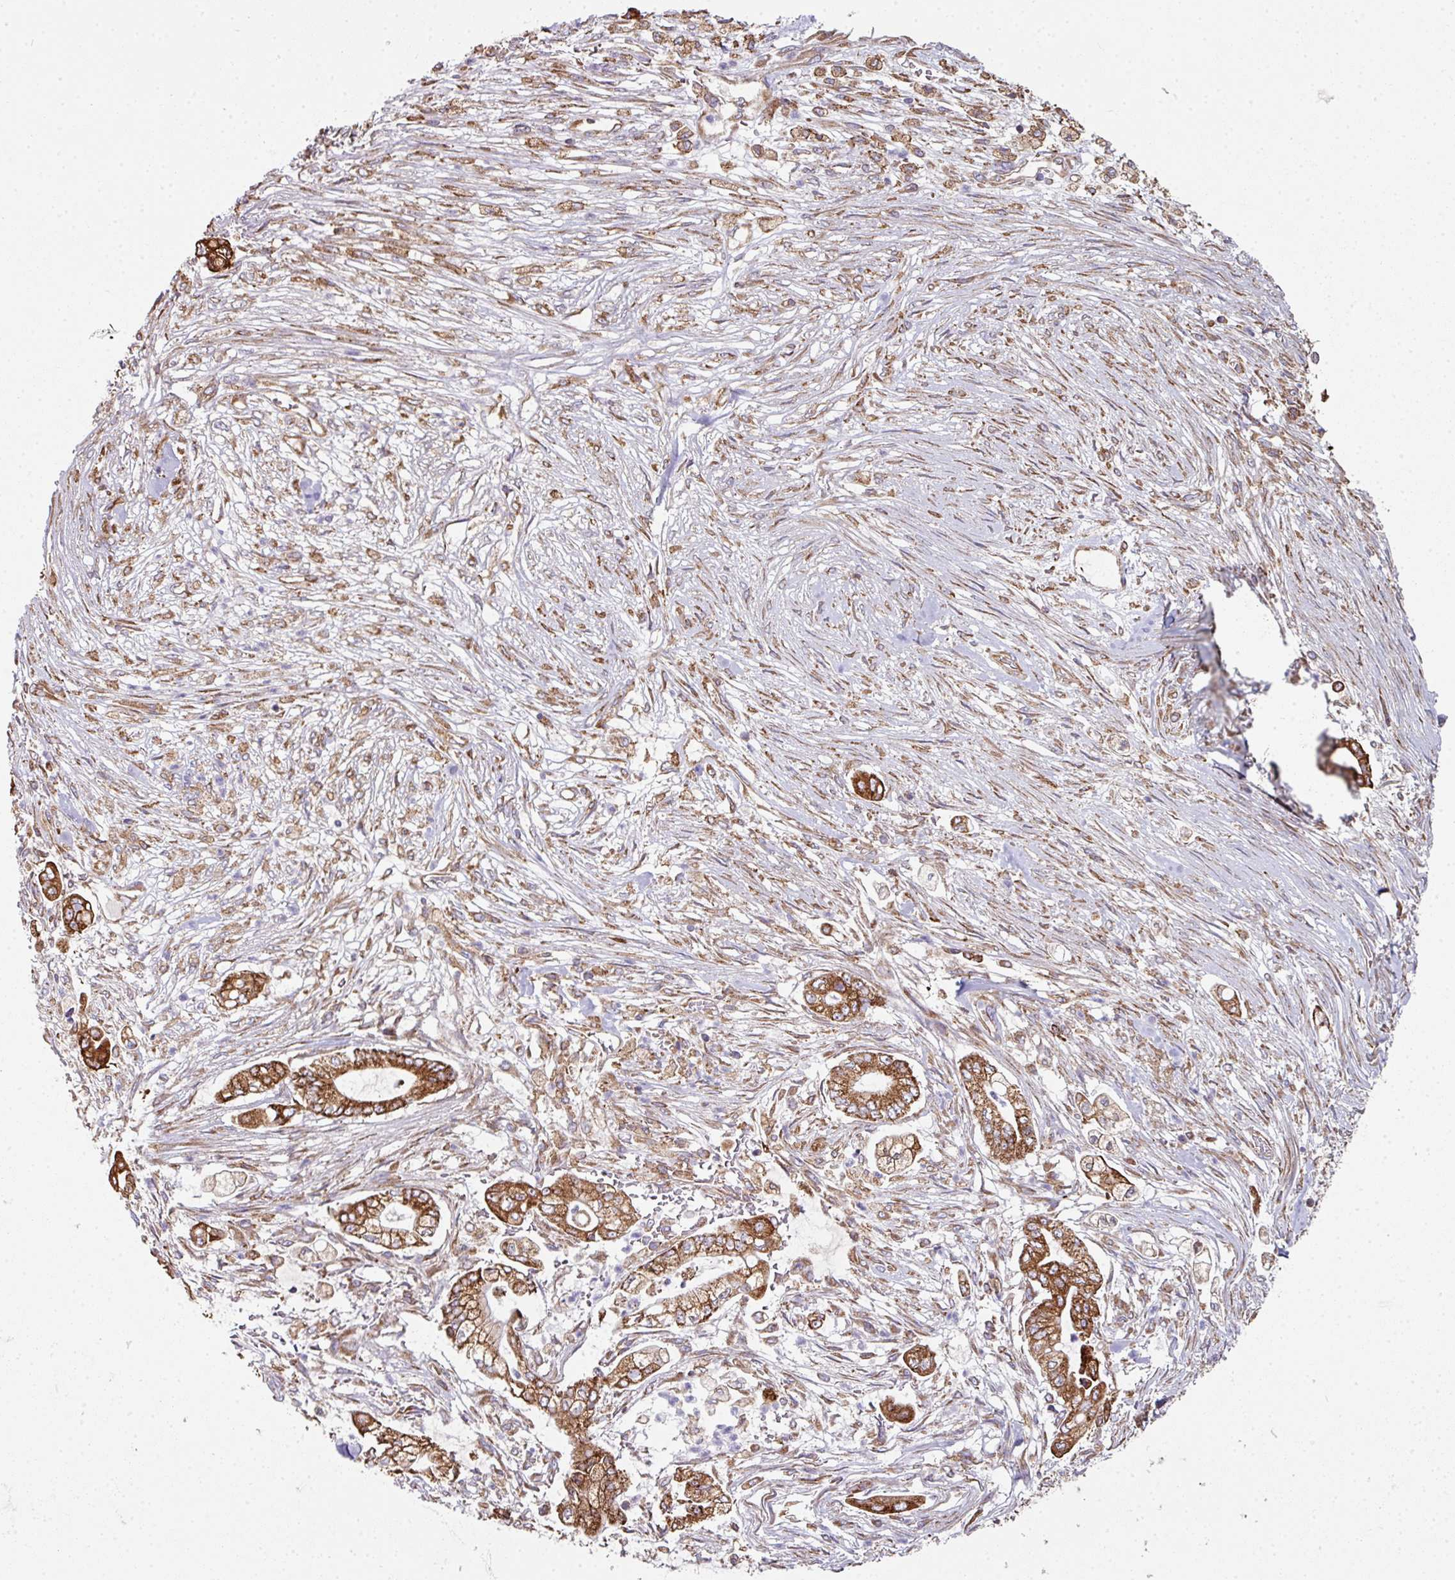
{"staining": {"intensity": "strong", "quantity": ">75%", "location": "cytoplasmic/membranous"}, "tissue": "pancreatic cancer", "cell_type": "Tumor cells", "image_type": "cancer", "snomed": [{"axis": "morphology", "description": "Adenocarcinoma, NOS"}, {"axis": "topography", "description": "Pancreas"}], "caption": "Tumor cells show high levels of strong cytoplasmic/membranous expression in approximately >75% of cells in pancreatic cancer.", "gene": "FAT4", "patient": {"sex": "female", "age": 69}}